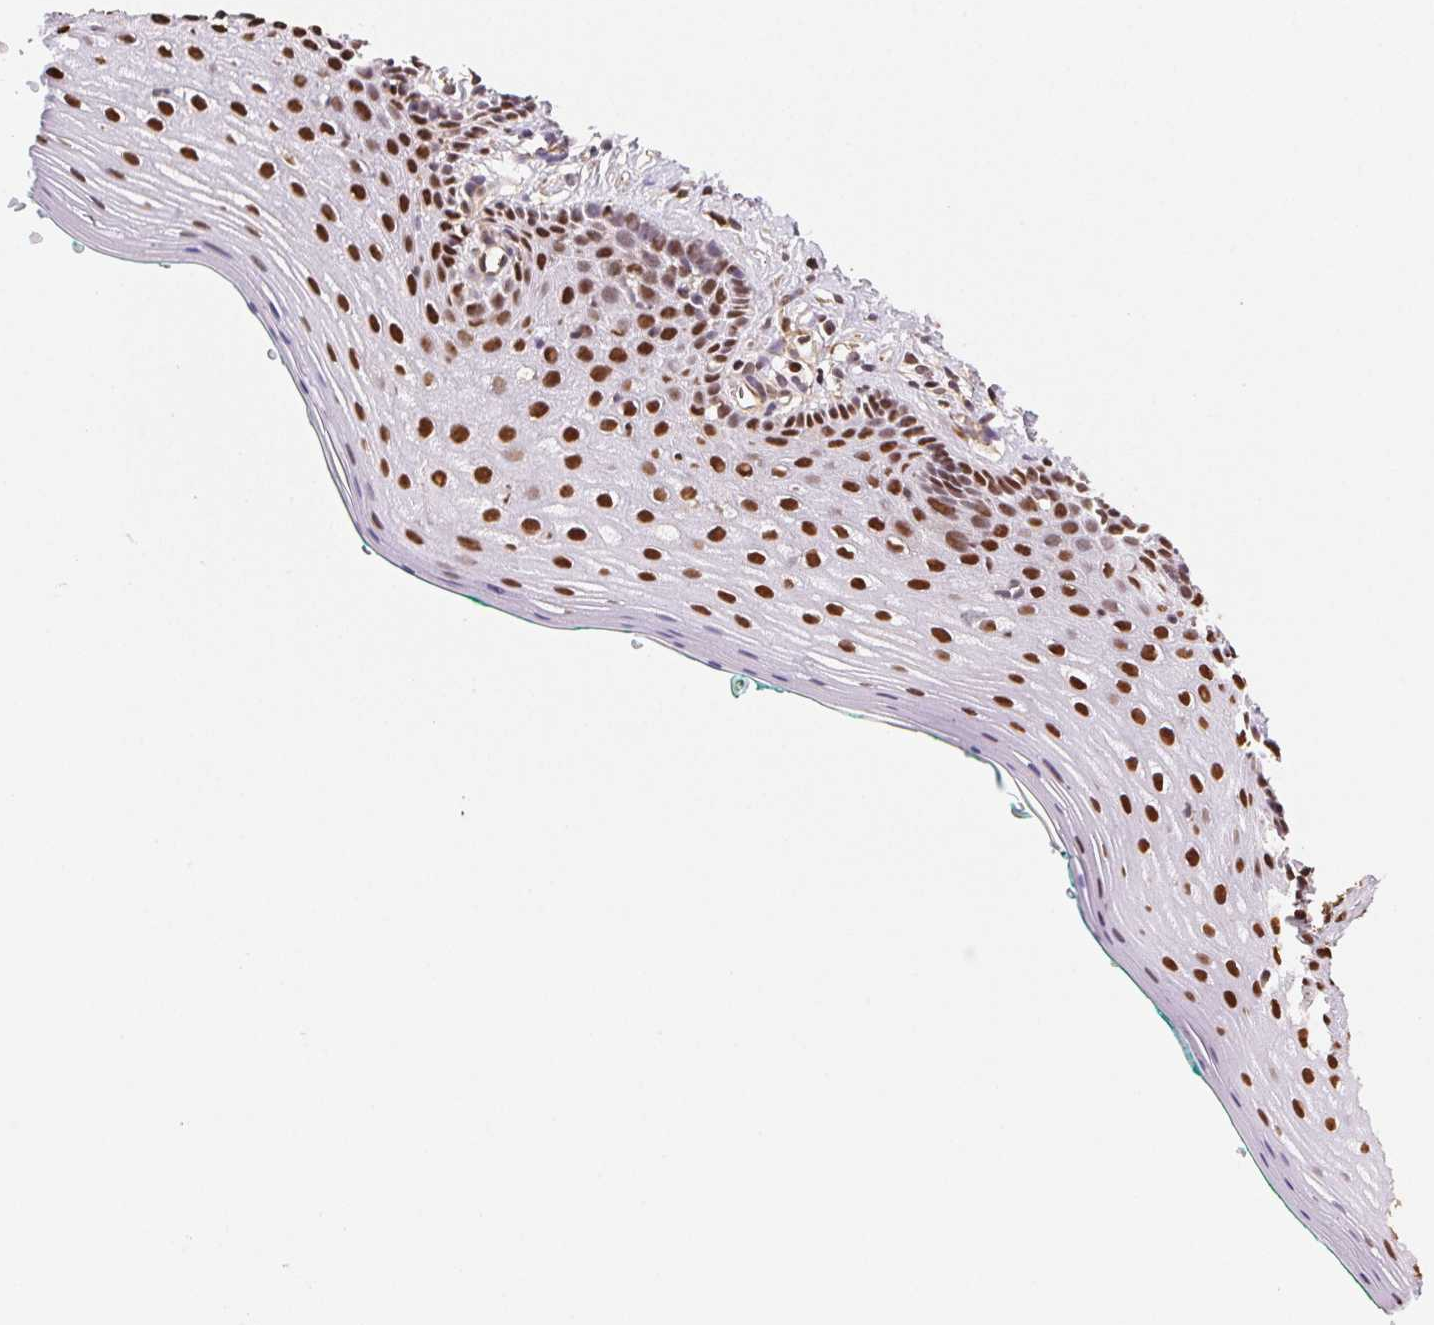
{"staining": {"intensity": "strong", "quantity": ">75%", "location": "nuclear"}, "tissue": "vagina", "cell_type": "Squamous epithelial cells", "image_type": "normal", "snomed": [{"axis": "morphology", "description": "Normal tissue, NOS"}, {"axis": "topography", "description": "Vagina"}], "caption": "Vagina was stained to show a protein in brown. There is high levels of strong nuclear staining in approximately >75% of squamous epithelial cells. The staining is performed using DAB brown chromogen to label protein expression. The nuclei are counter-stained blue using hematoxylin.", "gene": "SETSIP", "patient": {"sex": "female", "age": 42}}